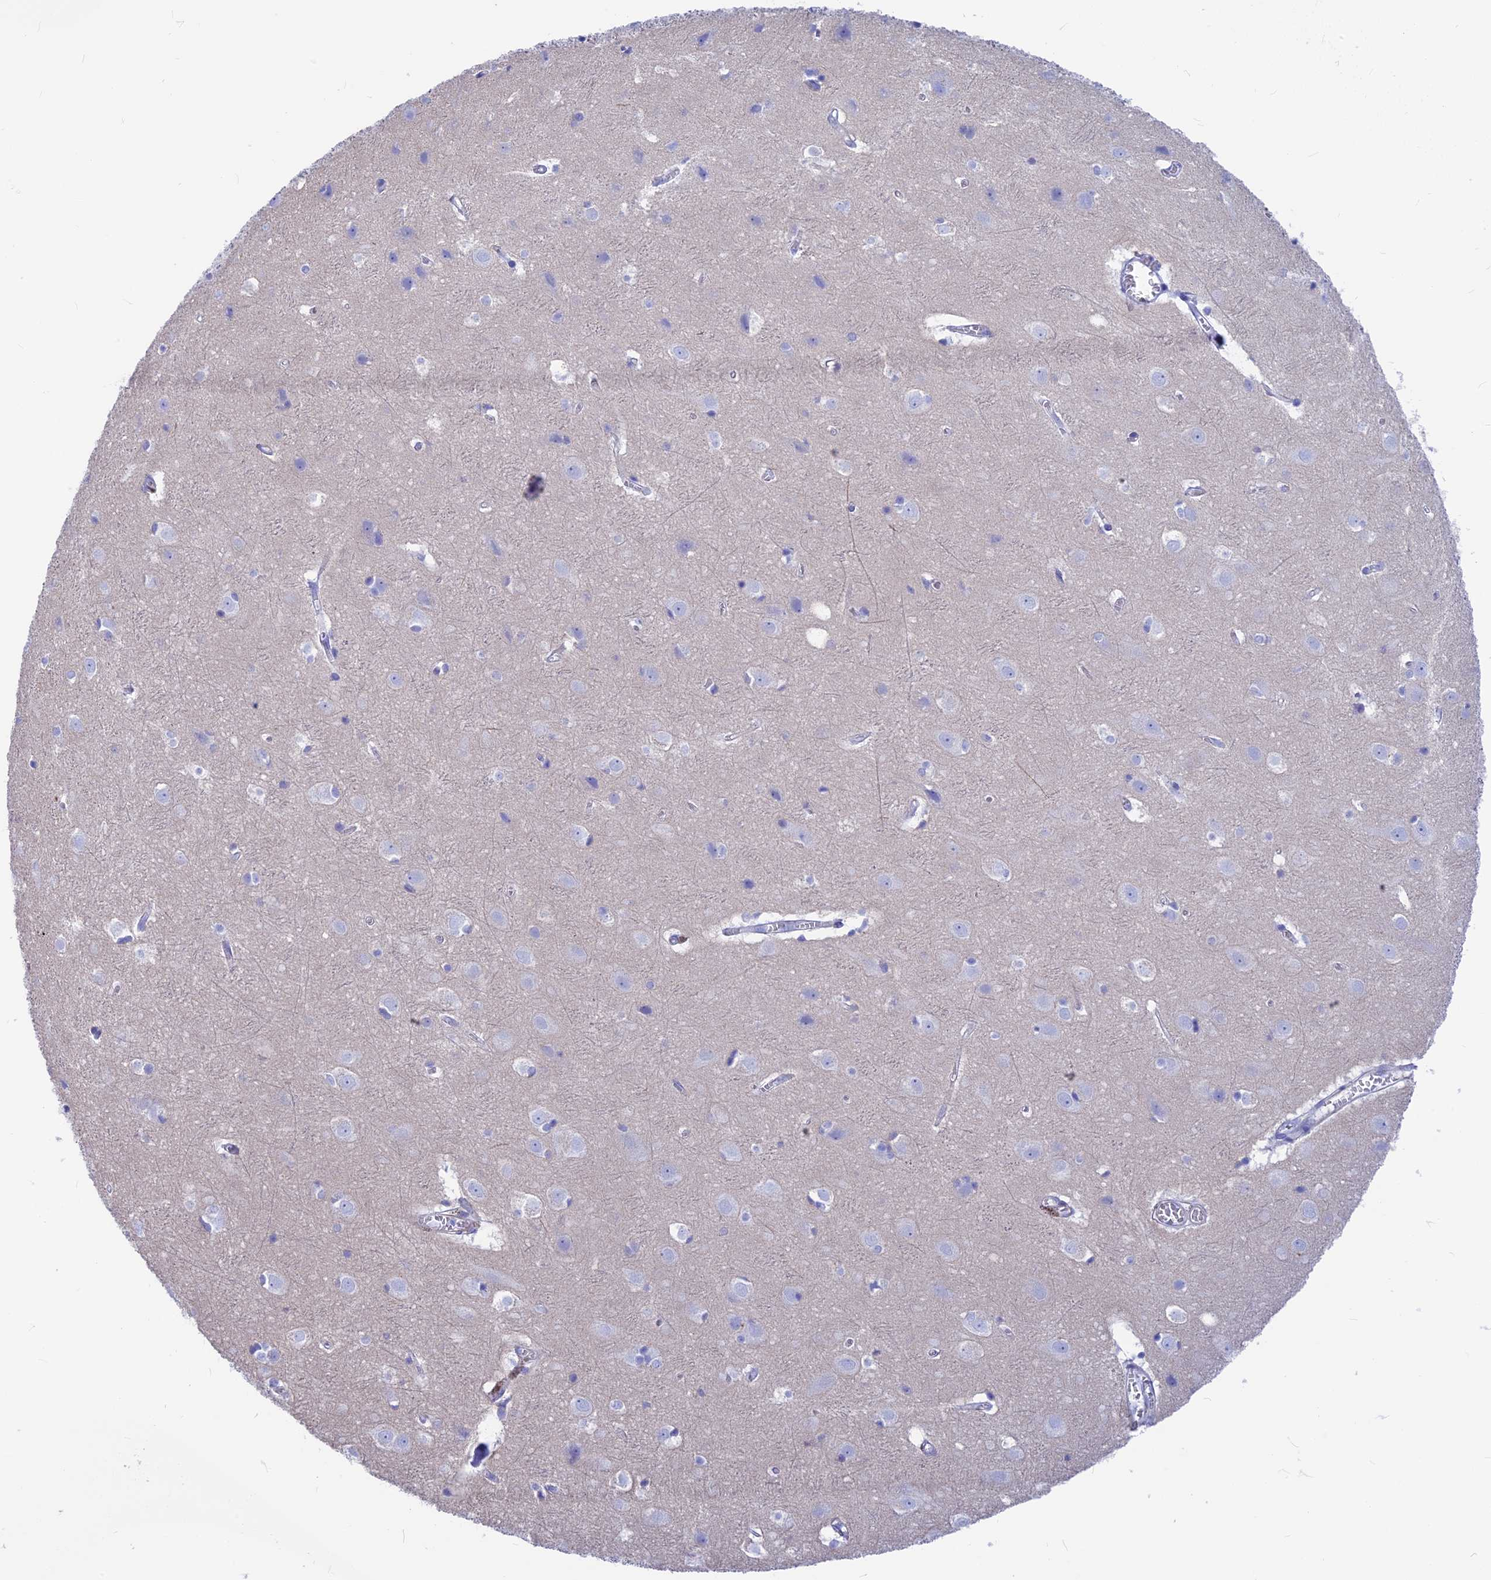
{"staining": {"intensity": "negative", "quantity": "none", "location": "none"}, "tissue": "cerebral cortex", "cell_type": "Endothelial cells", "image_type": "normal", "snomed": [{"axis": "morphology", "description": "Normal tissue, NOS"}, {"axis": "topography", "description": "Cerebral cortex"}], "caption": "Immunohistochemistry histopathology image of unremarkable cerebral cortex: human cerebral cortex stained with DAB demonstrates no significant protein staining in endothelial cells.", "gene": "GNGT2", "patient": {"sex": "male", "age": 54}}